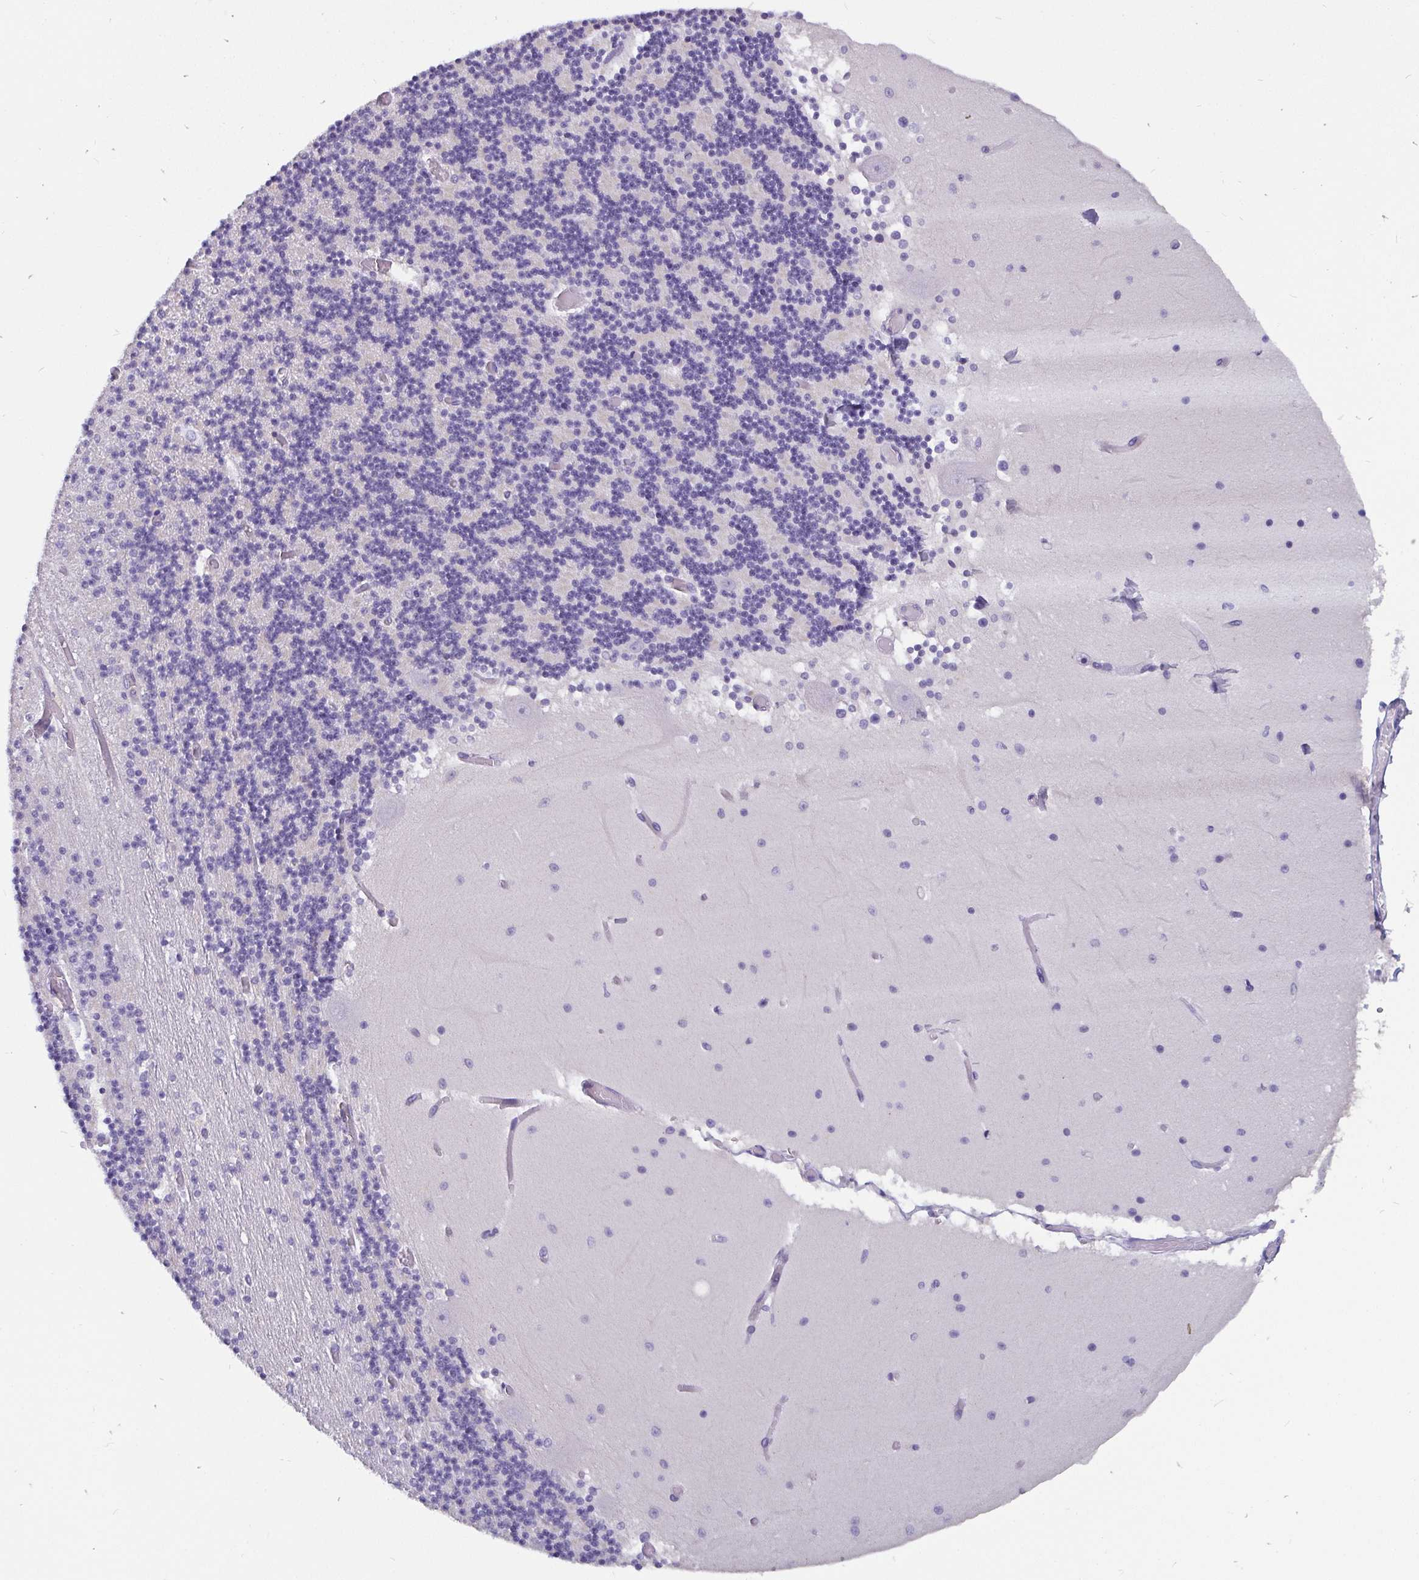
{"staining": {"intensity": "negative", "quantity": "none", "location": "none"}, "tissue": "cerebellum", "cell_type": "Cells in granular layer", "image_type": "normal", "snomed": [{"axis": "morphology", "description": "Normal tissue, NOS"}, {"axis": "topography", "description": "Cerebellum"}], "caption": "Histopathology image shows no significant protein positivity in cells in granular layer of unremarkable cerebellum.", "gene": "ADAMTS6", "patient": {"sex": "female", "age": 28}}